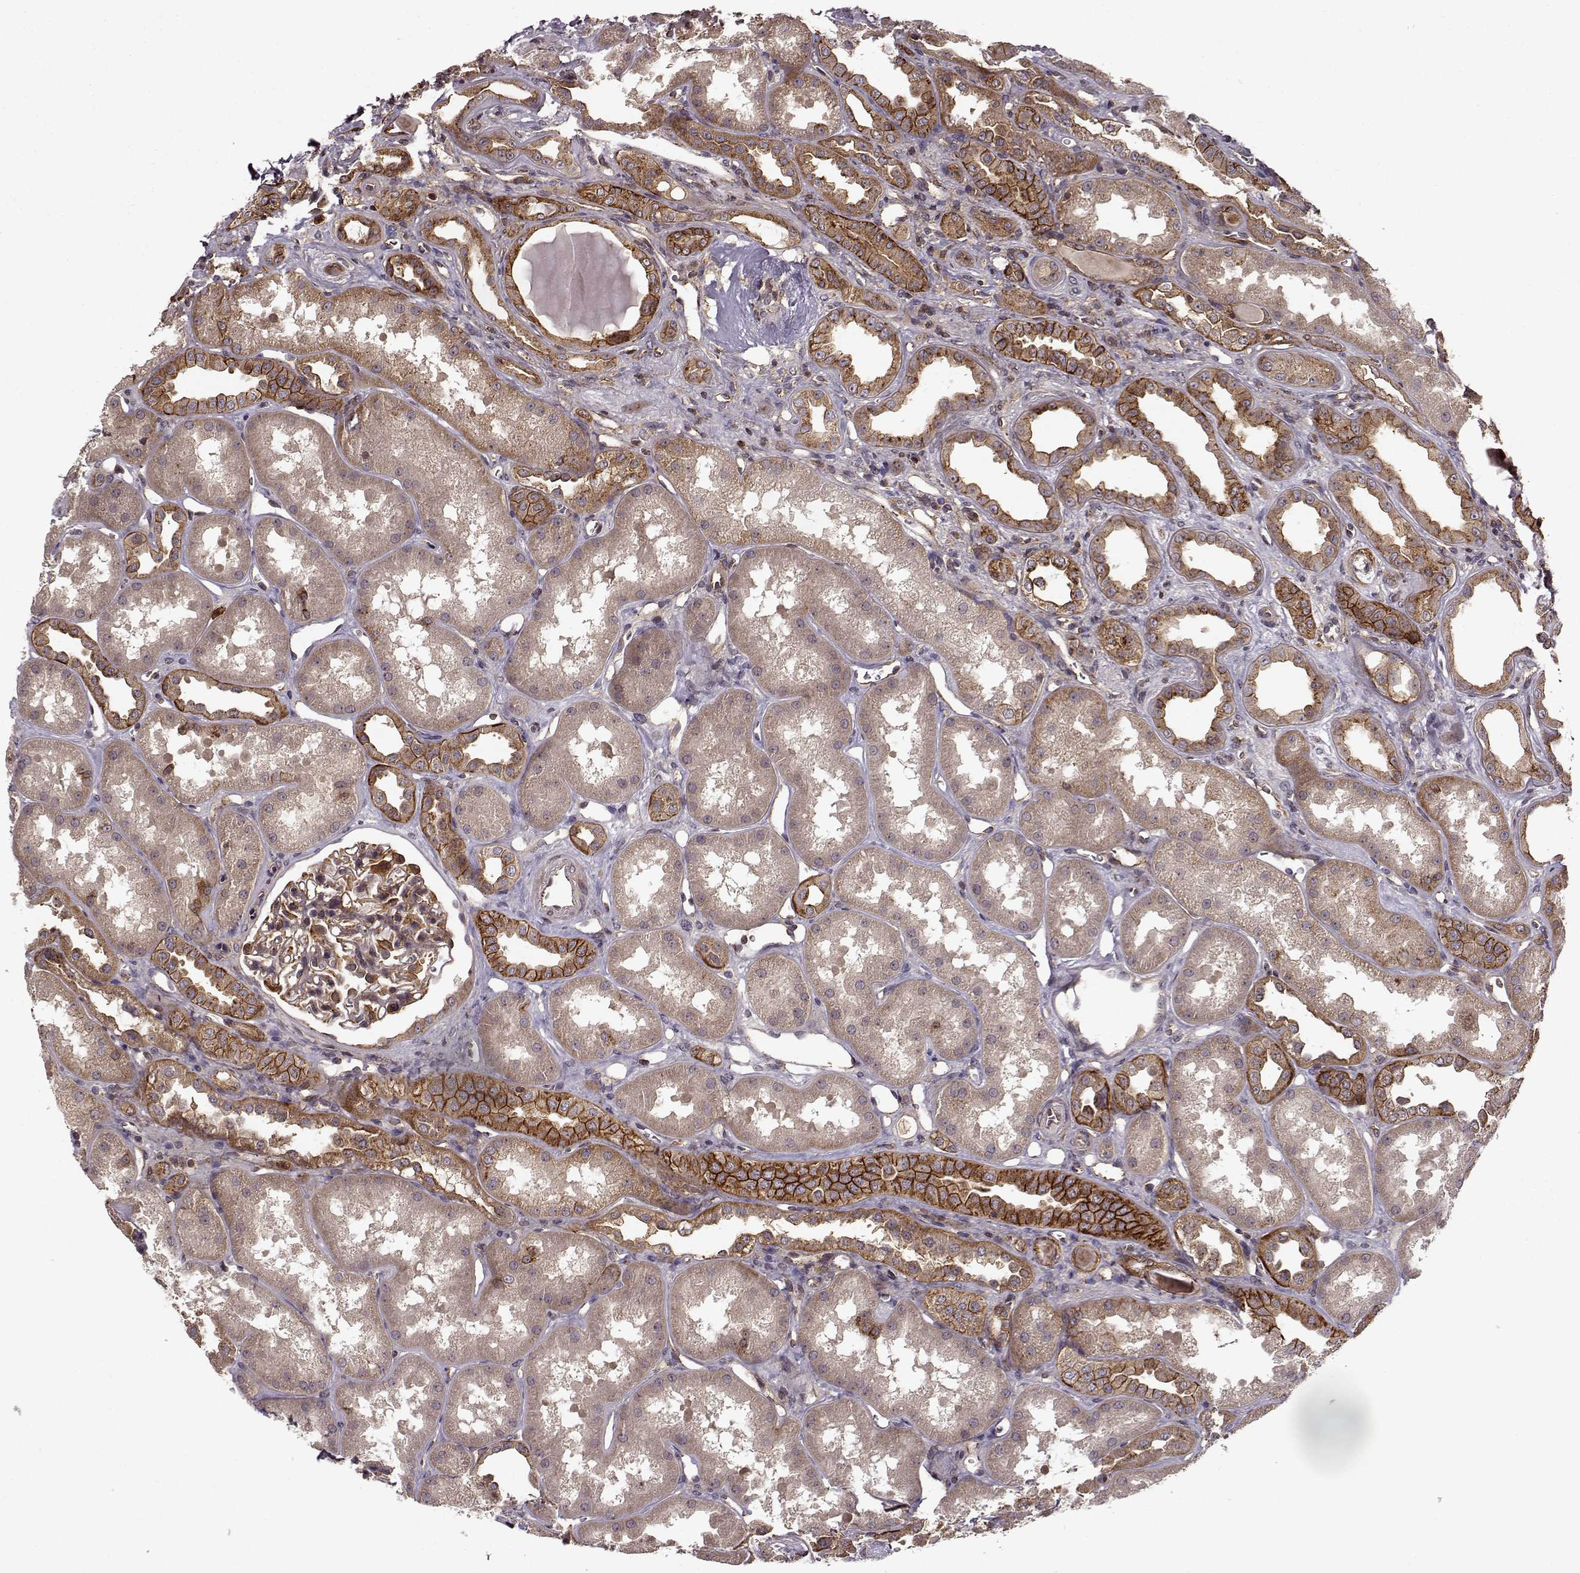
{"staining": {"intensity": "strong", "quantity": "25%-75%", "location": "cytoplasmic/membranous"}, "tissue": "kidney", "cell_type": "Cells in glomeruli", "image_type": "normal", "snomed": [{"axis": "morphology", "description": "Normal tissue, NOS"}, {"axis": "topography", "description": "Kidney"}], "caption": "The micrograph demonstrates immunohistochemical staining of unremarkable kidney. There is strong cytoplasmic/membranous expression is appreciated in approximately 25%-75% of cells in glomeruli.", "gene": "IFRD2", "patient": {"sex": "male", "age": 61}}